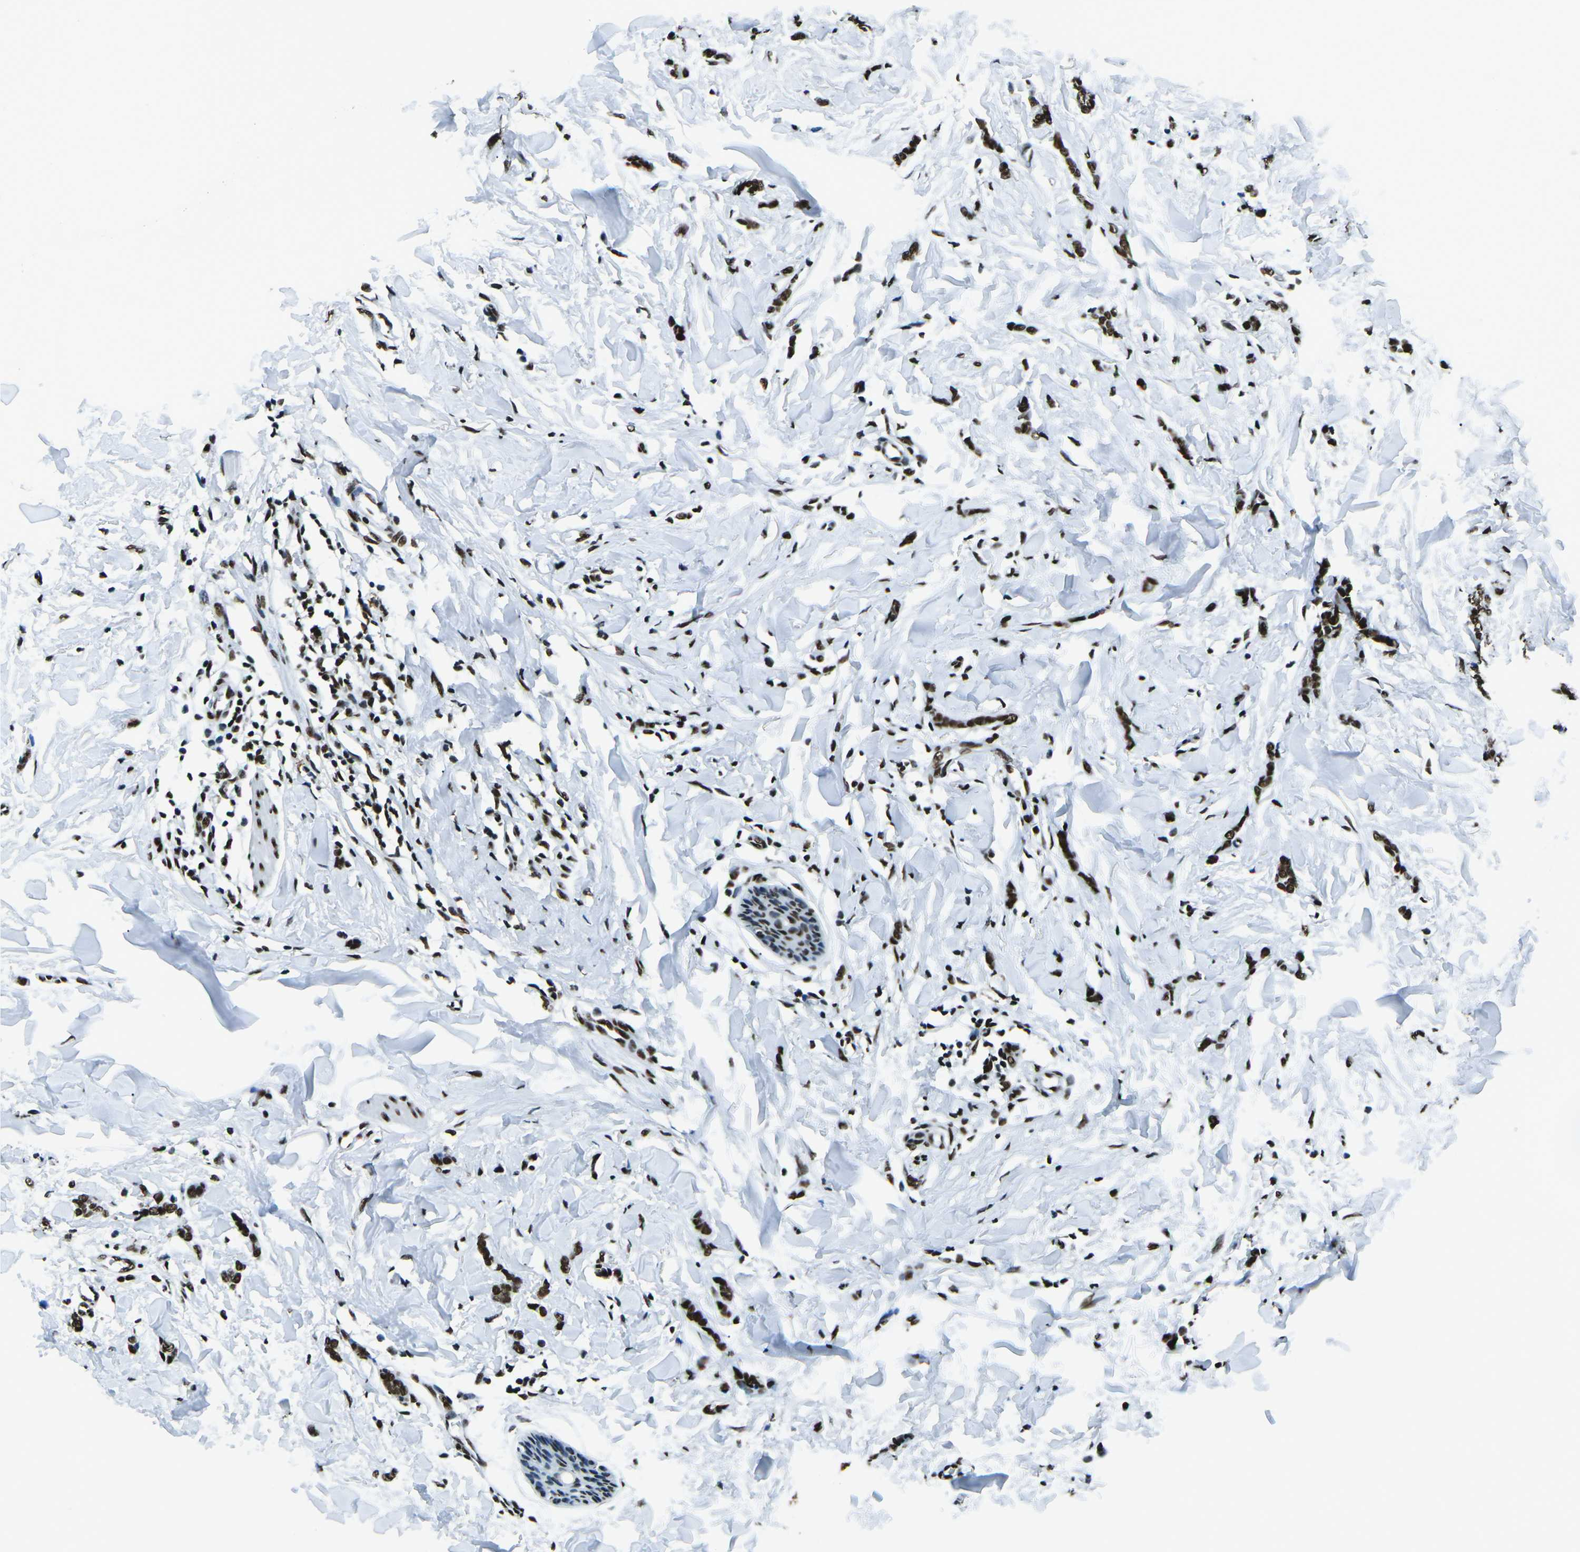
{"staining": {"intensity": "strong", "quantity": ">75%", "location": "nuclear"}, "tissue": "breast cancer", "cell_type": "Tumor cells", "image_type": "cancer", "snomed": [{"axis": "morphology", "description": "Lobular carcinoma"}, {"axis": "topography", "description": "Skin"}, {"axis": "topography", "description": "Breast"}], "caption": "Immunohistochemistry (IHC) histopathology image of neoplastic tissue: breast lobular carcinoma stained using immunohistochemistry (IHC) displays high levels of strong protein expression localized specifically in the nuclear of tumor cells, appearing as a nuclear brown color.", "gene": "HNRNPL", "patient": {"sex": "female", "age": 46}}